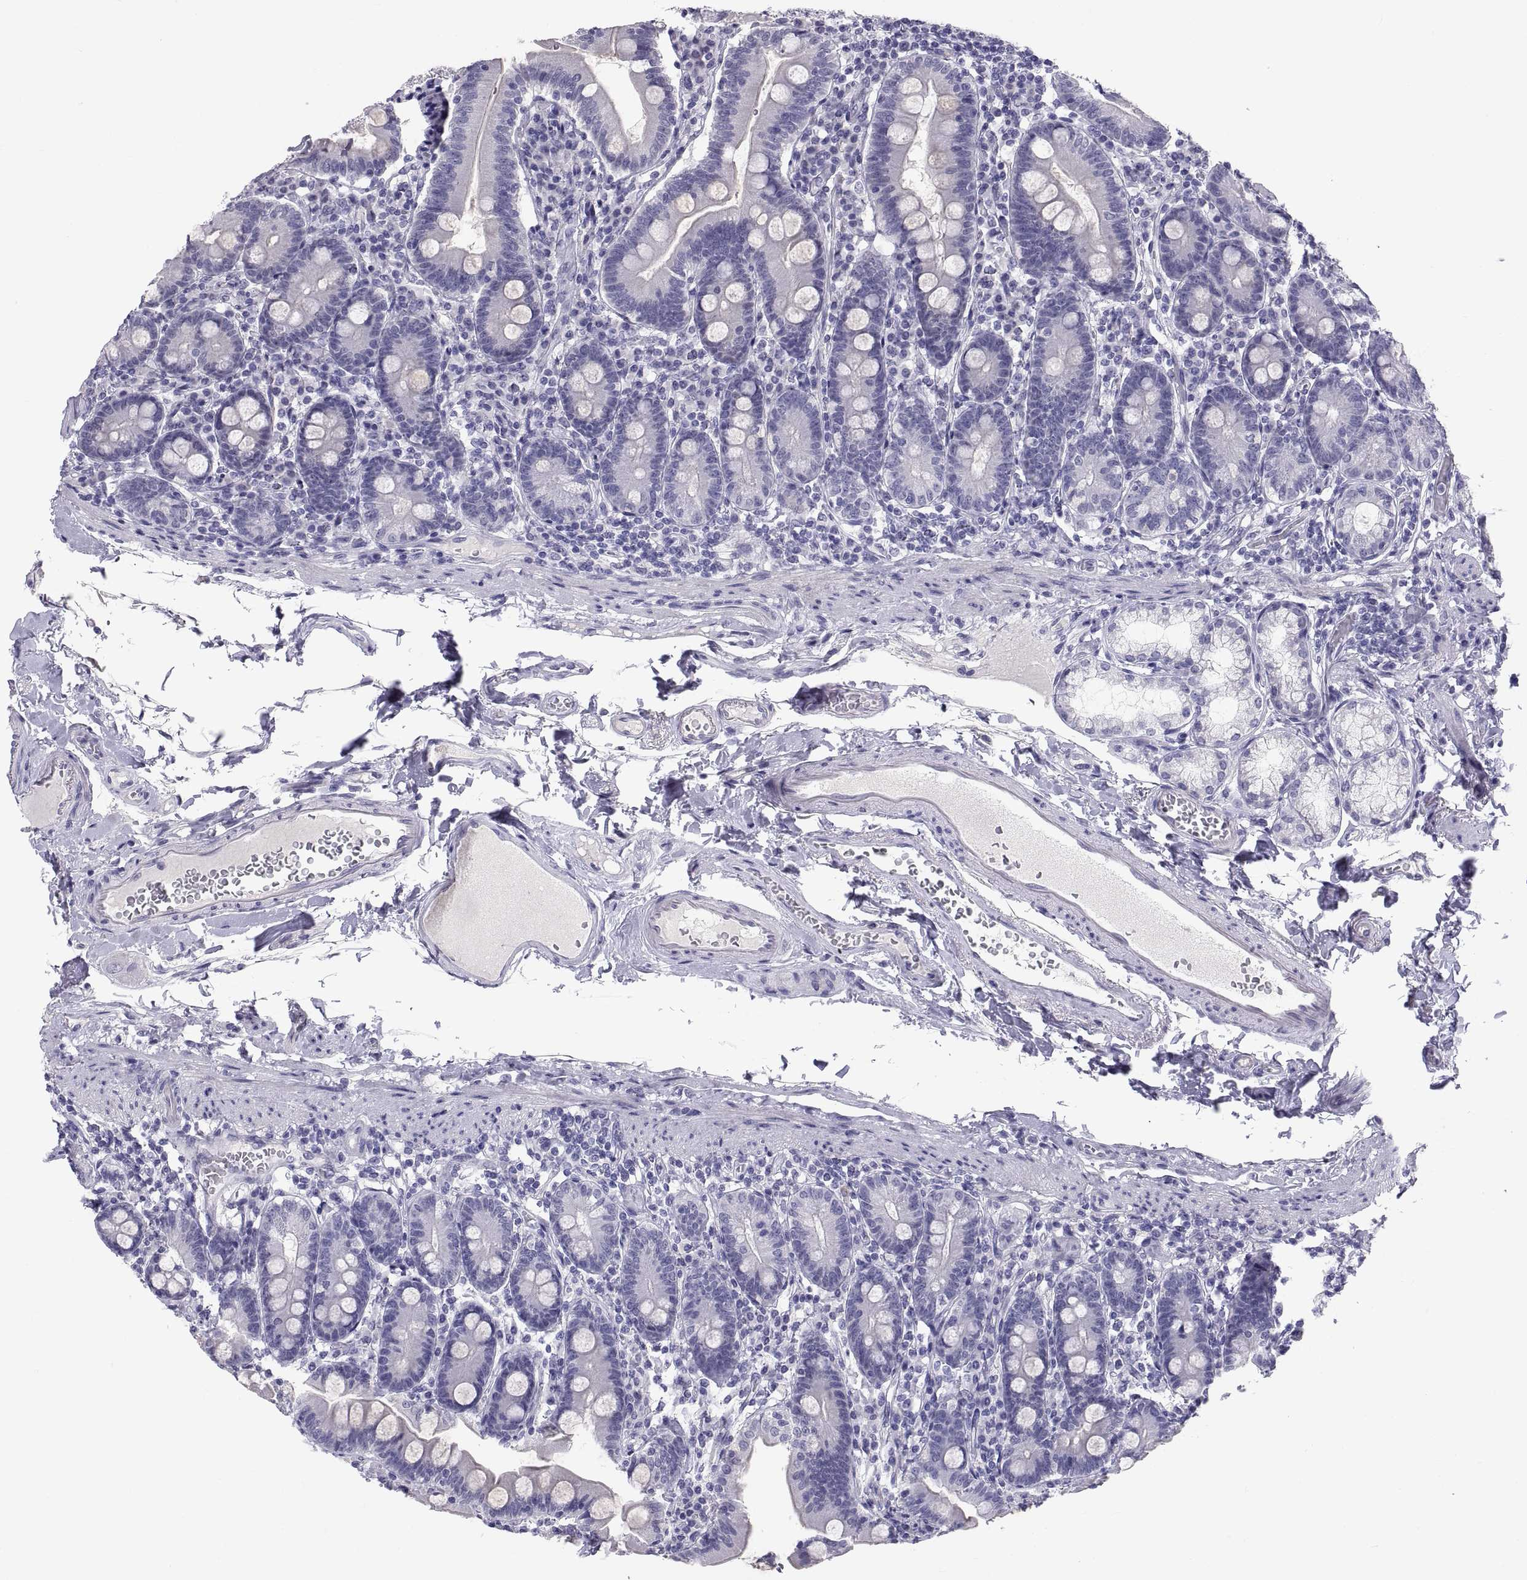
{"staining": {"intensity": "negative", "quantity": "none", "location": "none"}, "tissue": "duodenum", "cell_type": "Glandular cells", "image_type": "normal", "snomed": [{"axis": "morphology", "description": "Normal tissue, NOS"}, {"axis": "topography", "description": "Duodenum"}], "caption": "This is a histopathology image of IHC staining of unremarkable duodenum, which shows no expression in glandular cells. The staining was performed using DAB to visualize the protein expression in brown, while the nuclei were stained in blue with hematoxylin (Magnification: 20x).", "gene": "TEX13A", "patient": {"sex": "female", "age": 67}}